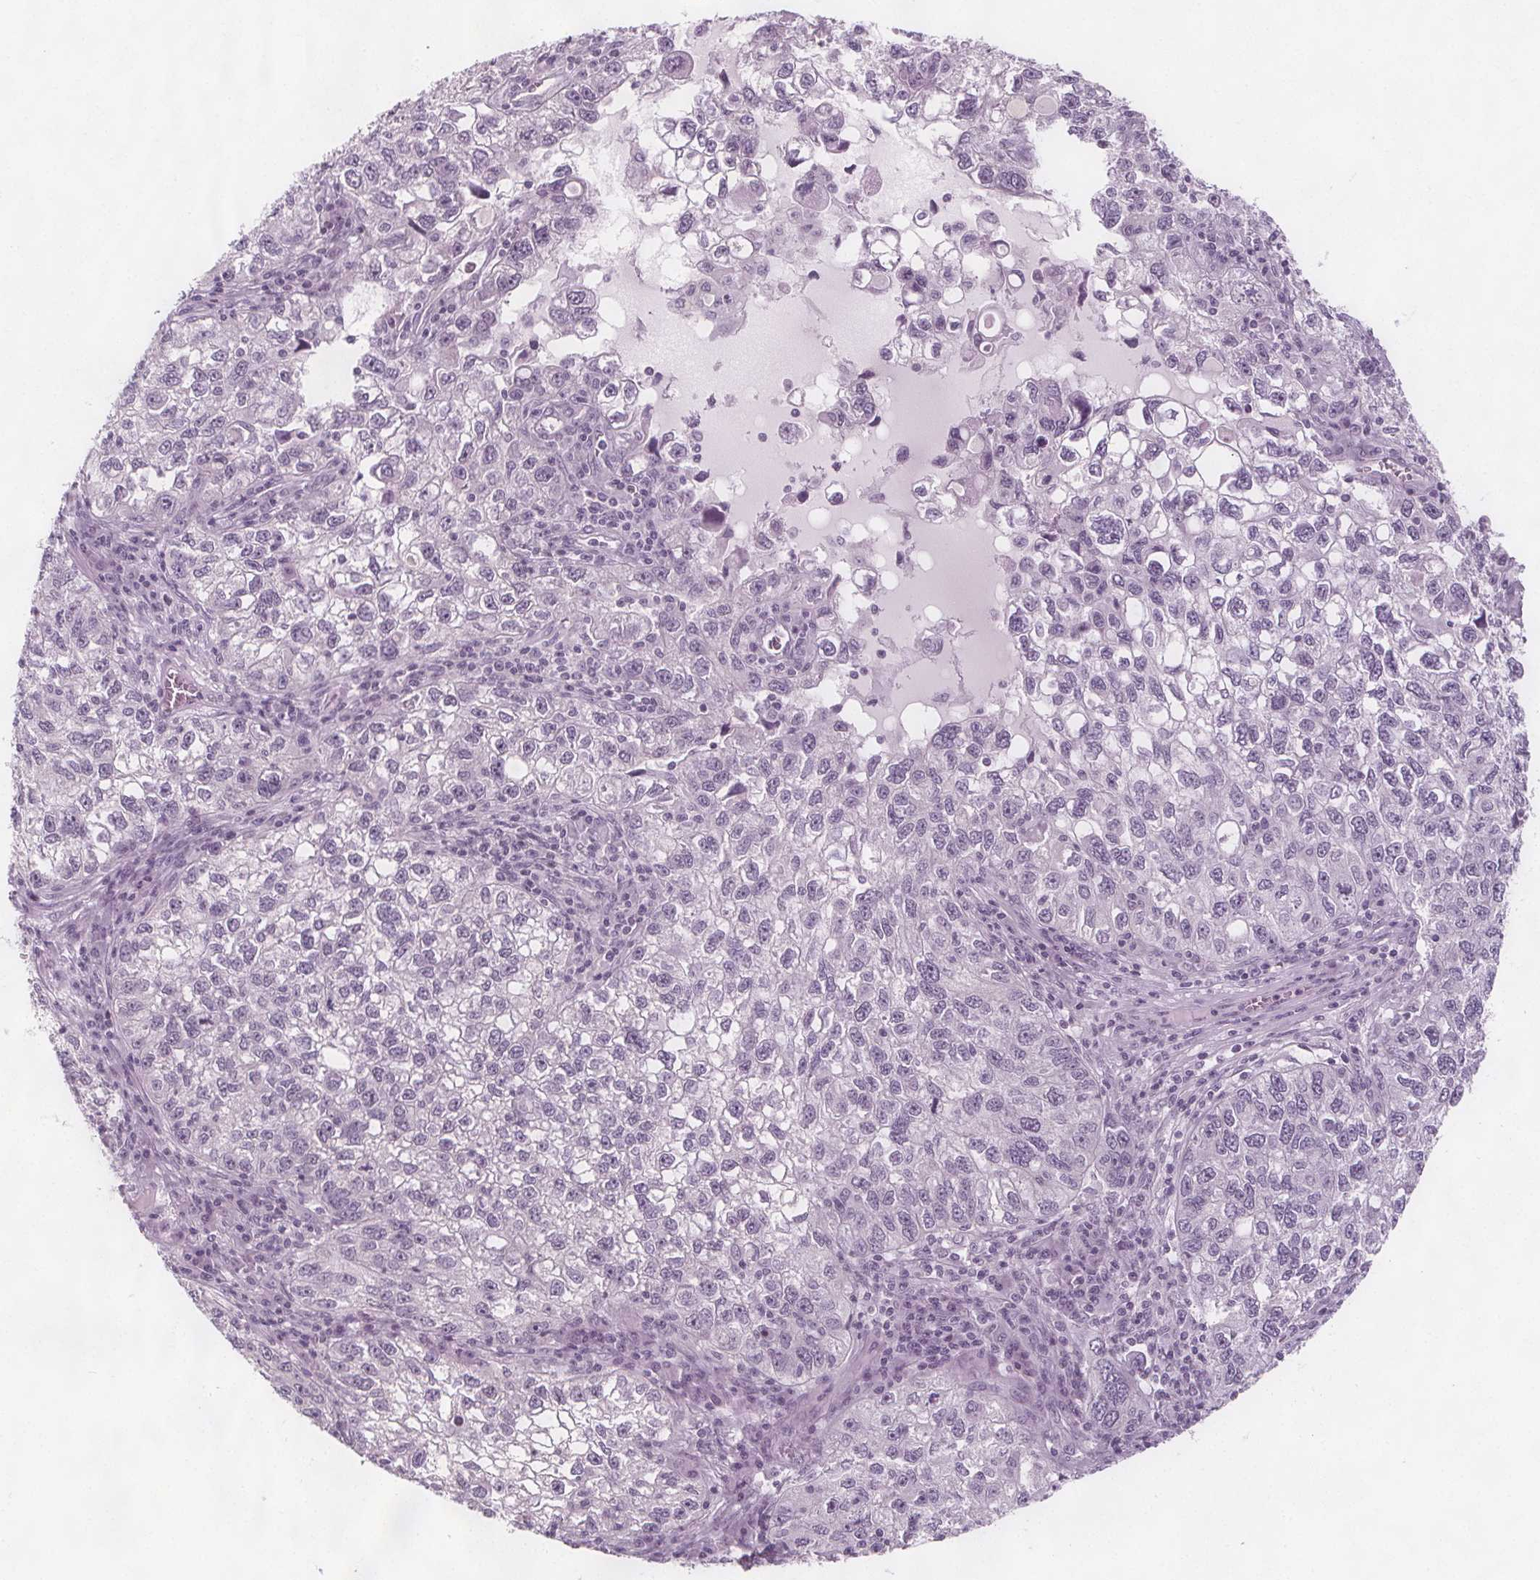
{"staining": {"intensity": "negative", "quantity": "none", "location": "none"}, "tissue": "cervical cancer", "cell_type": "Tumor cells", "image_type": "cancer", "snomed": [{"axis": "morphology", "description": "Squamous cell carcinoma, NOS"}, {"axis": "topography", "description": "Cervix"}], "caption": "High power microscopy micrograph of an IHC image of cervical squamous cell carcinoma, revealing no significant positivity in tumor cells. (DAB (3,3'-diaminobenzidine) immunohistochemistry visualized using brightfield microscopy, high magnification).", "gene": "C1orf167", "patient": {"sex": "female", "age": 55}}